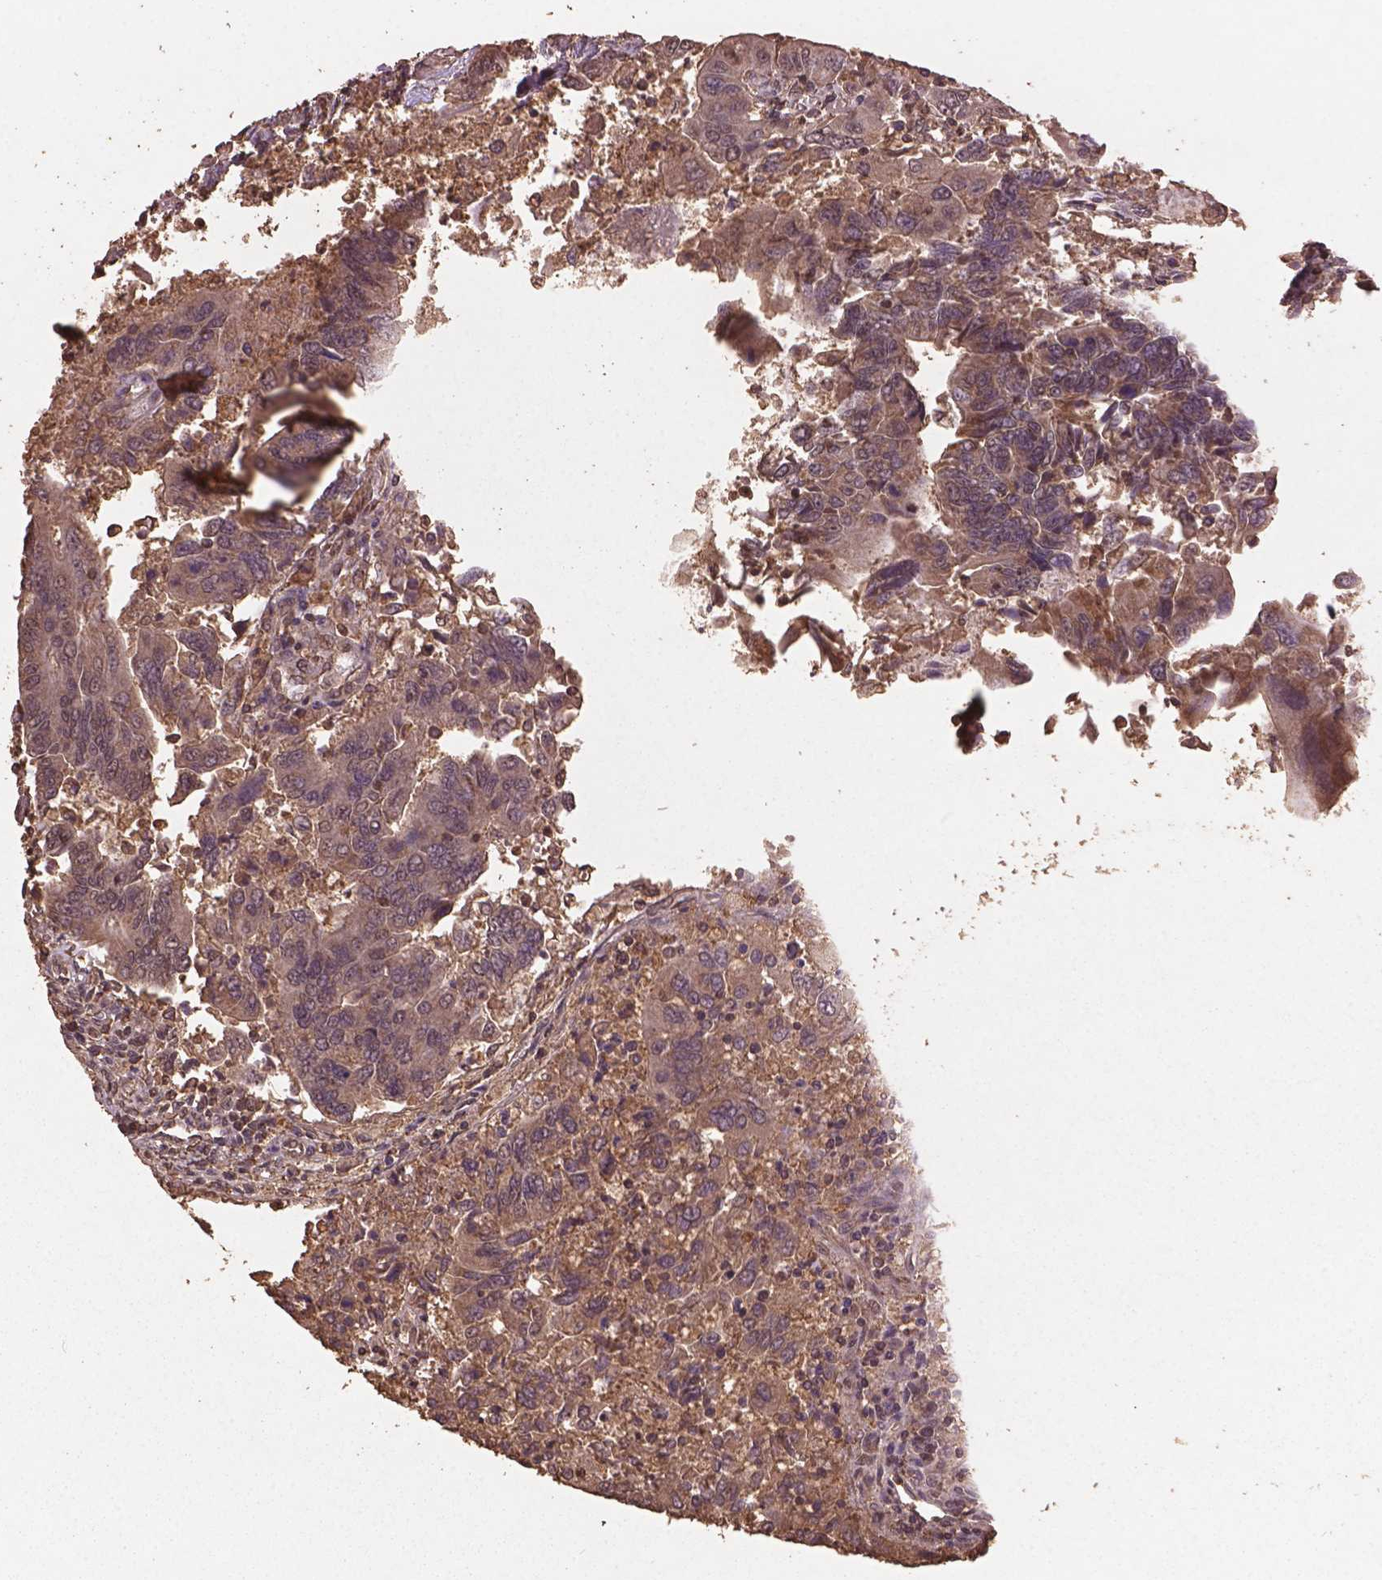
{"staining": {"intensity": "weak", "quantity": "25%-75%", "location": "cytoplasmic/membranous"}, "tissue": "colorectal cancer", "cell_type": "Tumor cells", "image_type": "cancer", "snomed": [{"axis": "morphology", "description": "Adenocarcinoma, NOS"}, {"axis": "topography", "description": "Colon"}], "caption": "About 25%-75% of tumor cells in colorectal adenocarcinoma show weak cytoplasmic/membranous protein staining as visualized by brown immunohistochemical staining.", "gene": "BABAM1", "patient": {"sex": "female", "age": 67}}